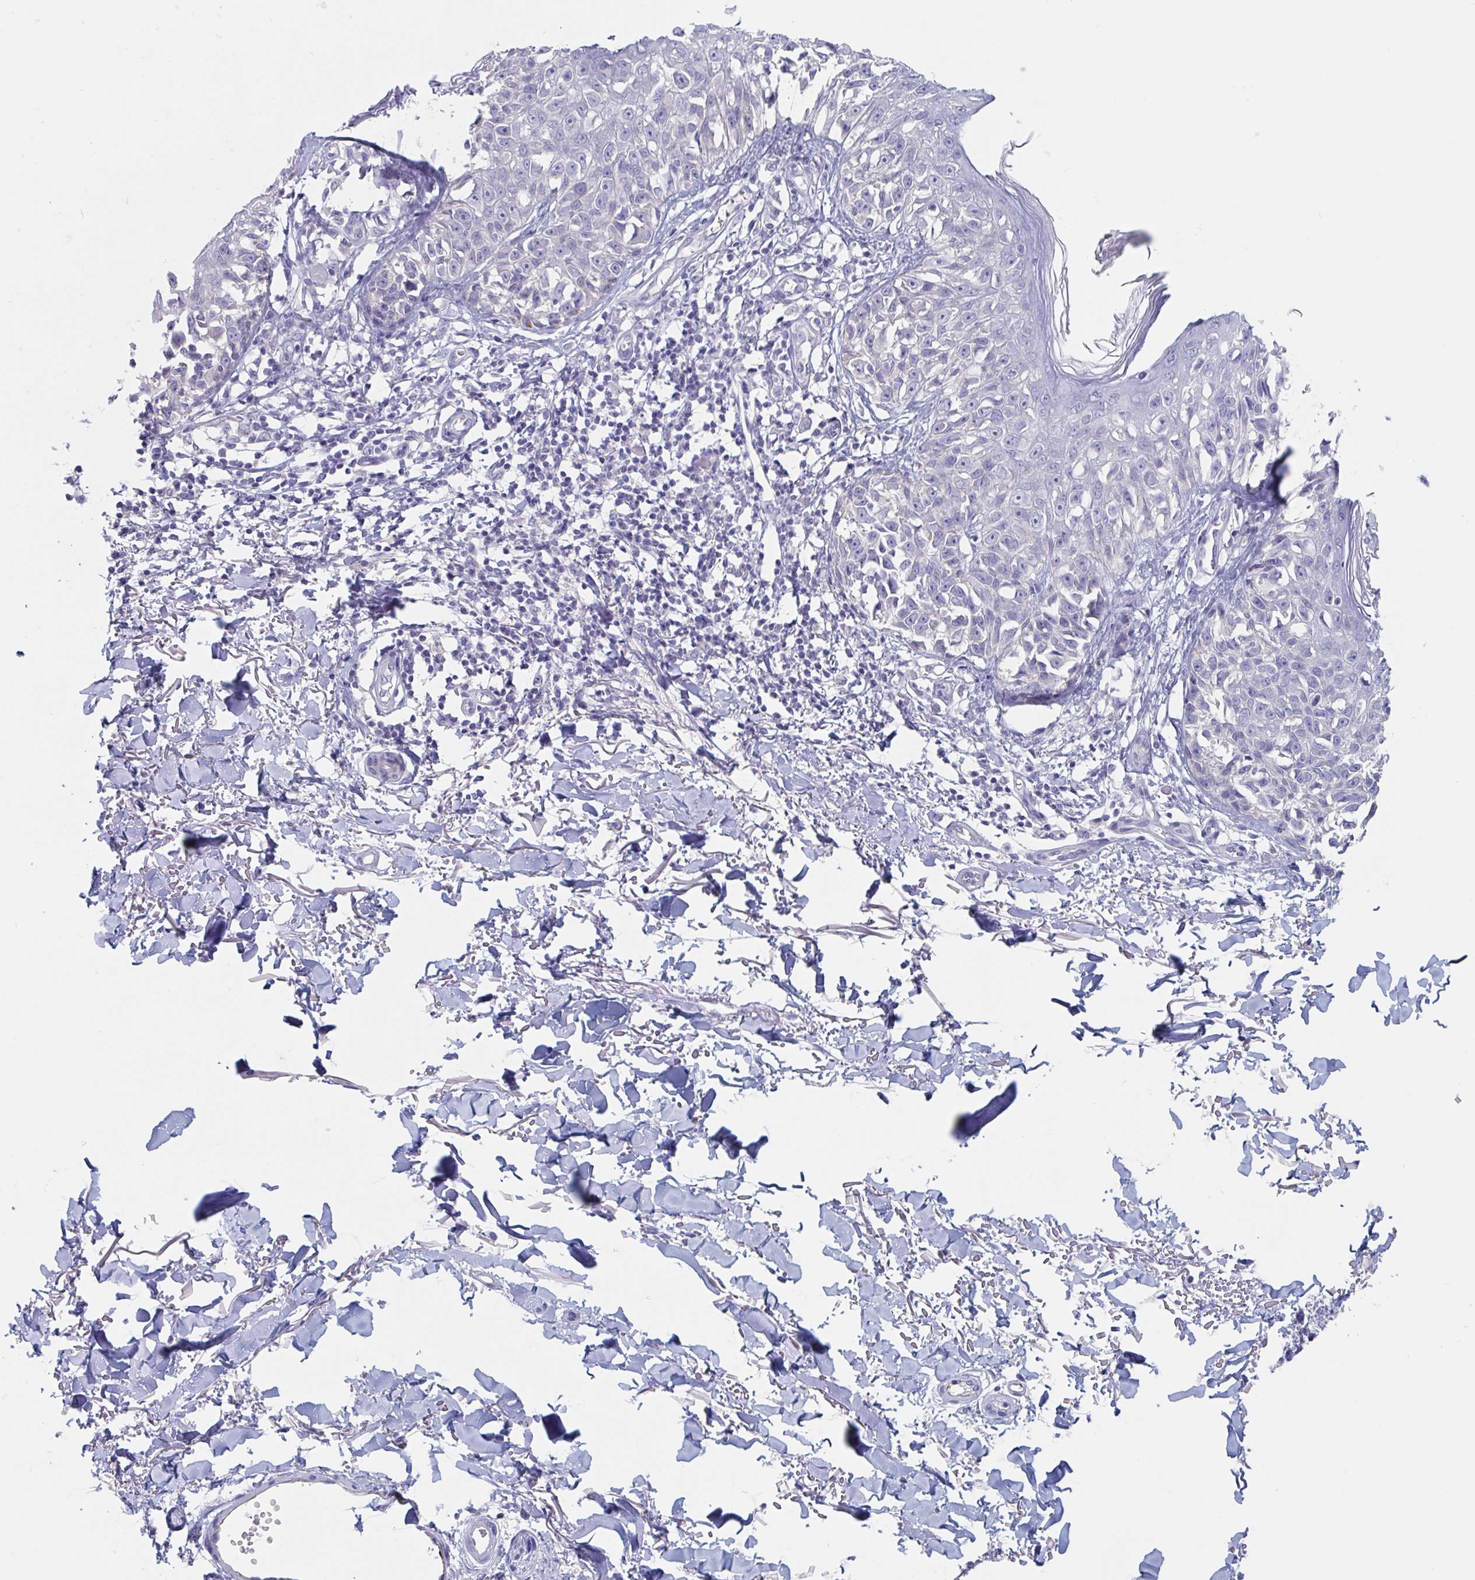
{"staining": {"intensity": "negative", "quantity": "none", "location": "none"}, "tissue": "melanoma", "cell_type": "Tumor cells", "image_type": "cancer", "snomed": [{"axis": "morphology", "description": "Malignant melanoma, NOS"}, {"axis": "topography", "description": "Skin"}], "caption": "Melanoma was stained to show a protein in brown. There is no significant expression in tumor cells.", "gene": "ABHD16A", "patient": {"sex": "male", "age": 73}}